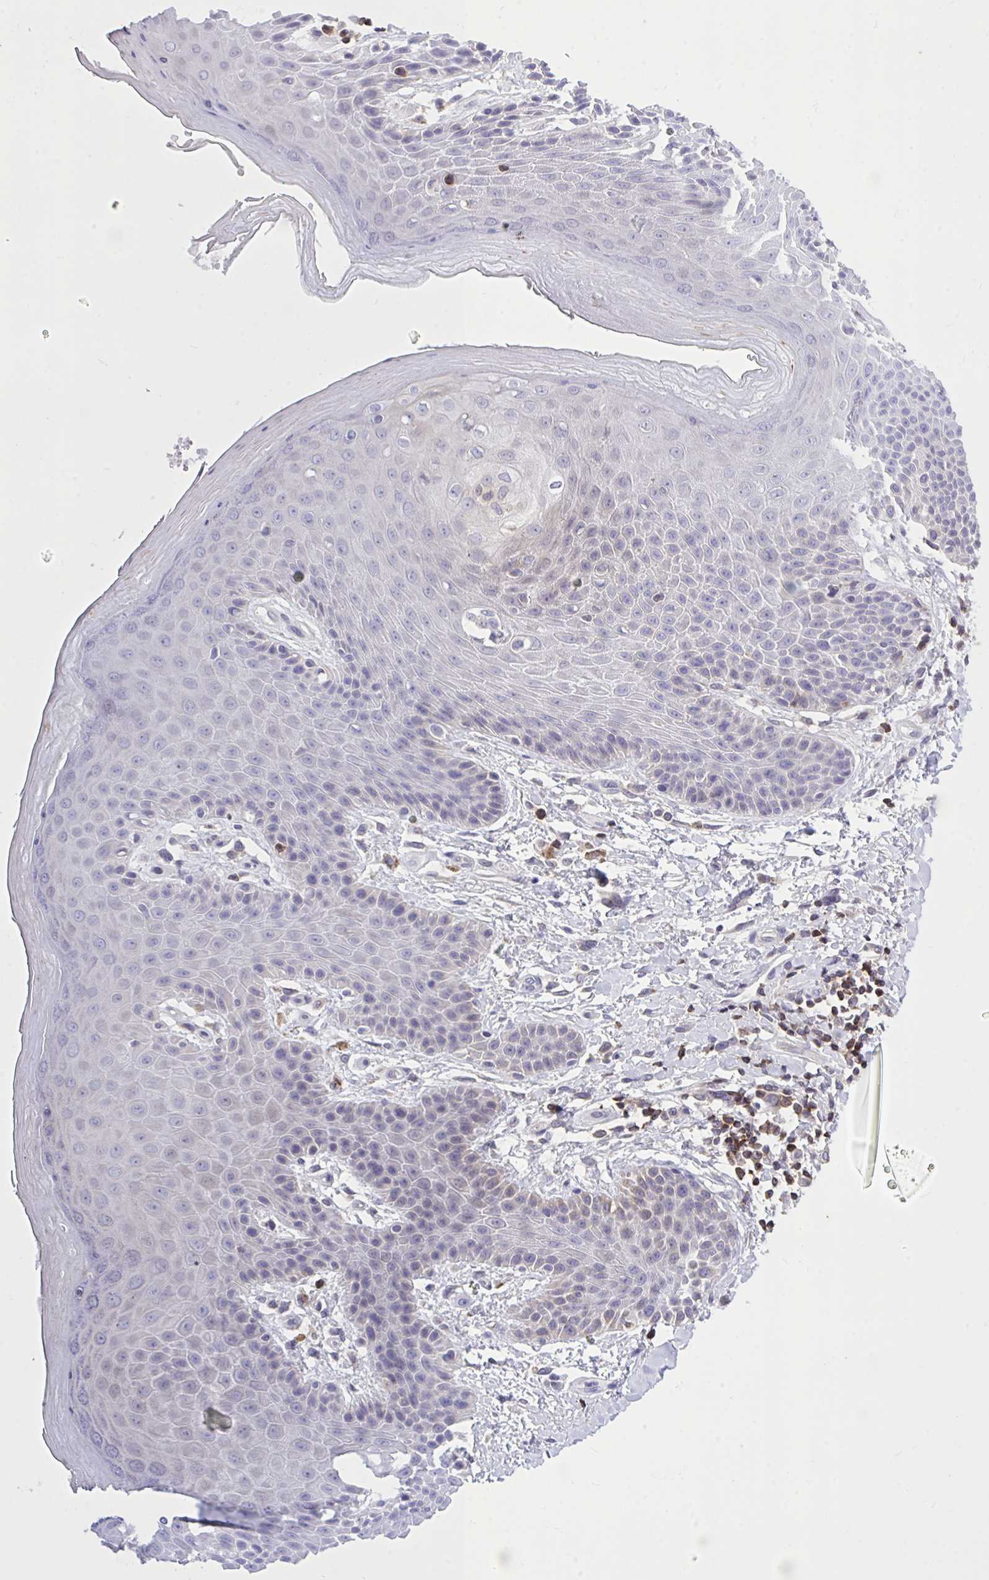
{"staining": {"intensity": "negative", "quantity": "none", "location": "none"}, "tissue": "skin", "cell_type": "Epidermal cells", "image_type": "normal", "snomed": [{"axis": "morphology", "description": "Normal tissue, NOS"}, {"axis": "topography", "description": "Peripheral nerve tissue"}], "caption": "Benign skin was stained to show a protein in brown. There is no significant positivity in epidermal cells. (Brightfield microscopy of DAB immunohistochemistry (IHC) at high magnification).", "gene": "CXCL8", "patient": {"sex": "male", "age": 51}}